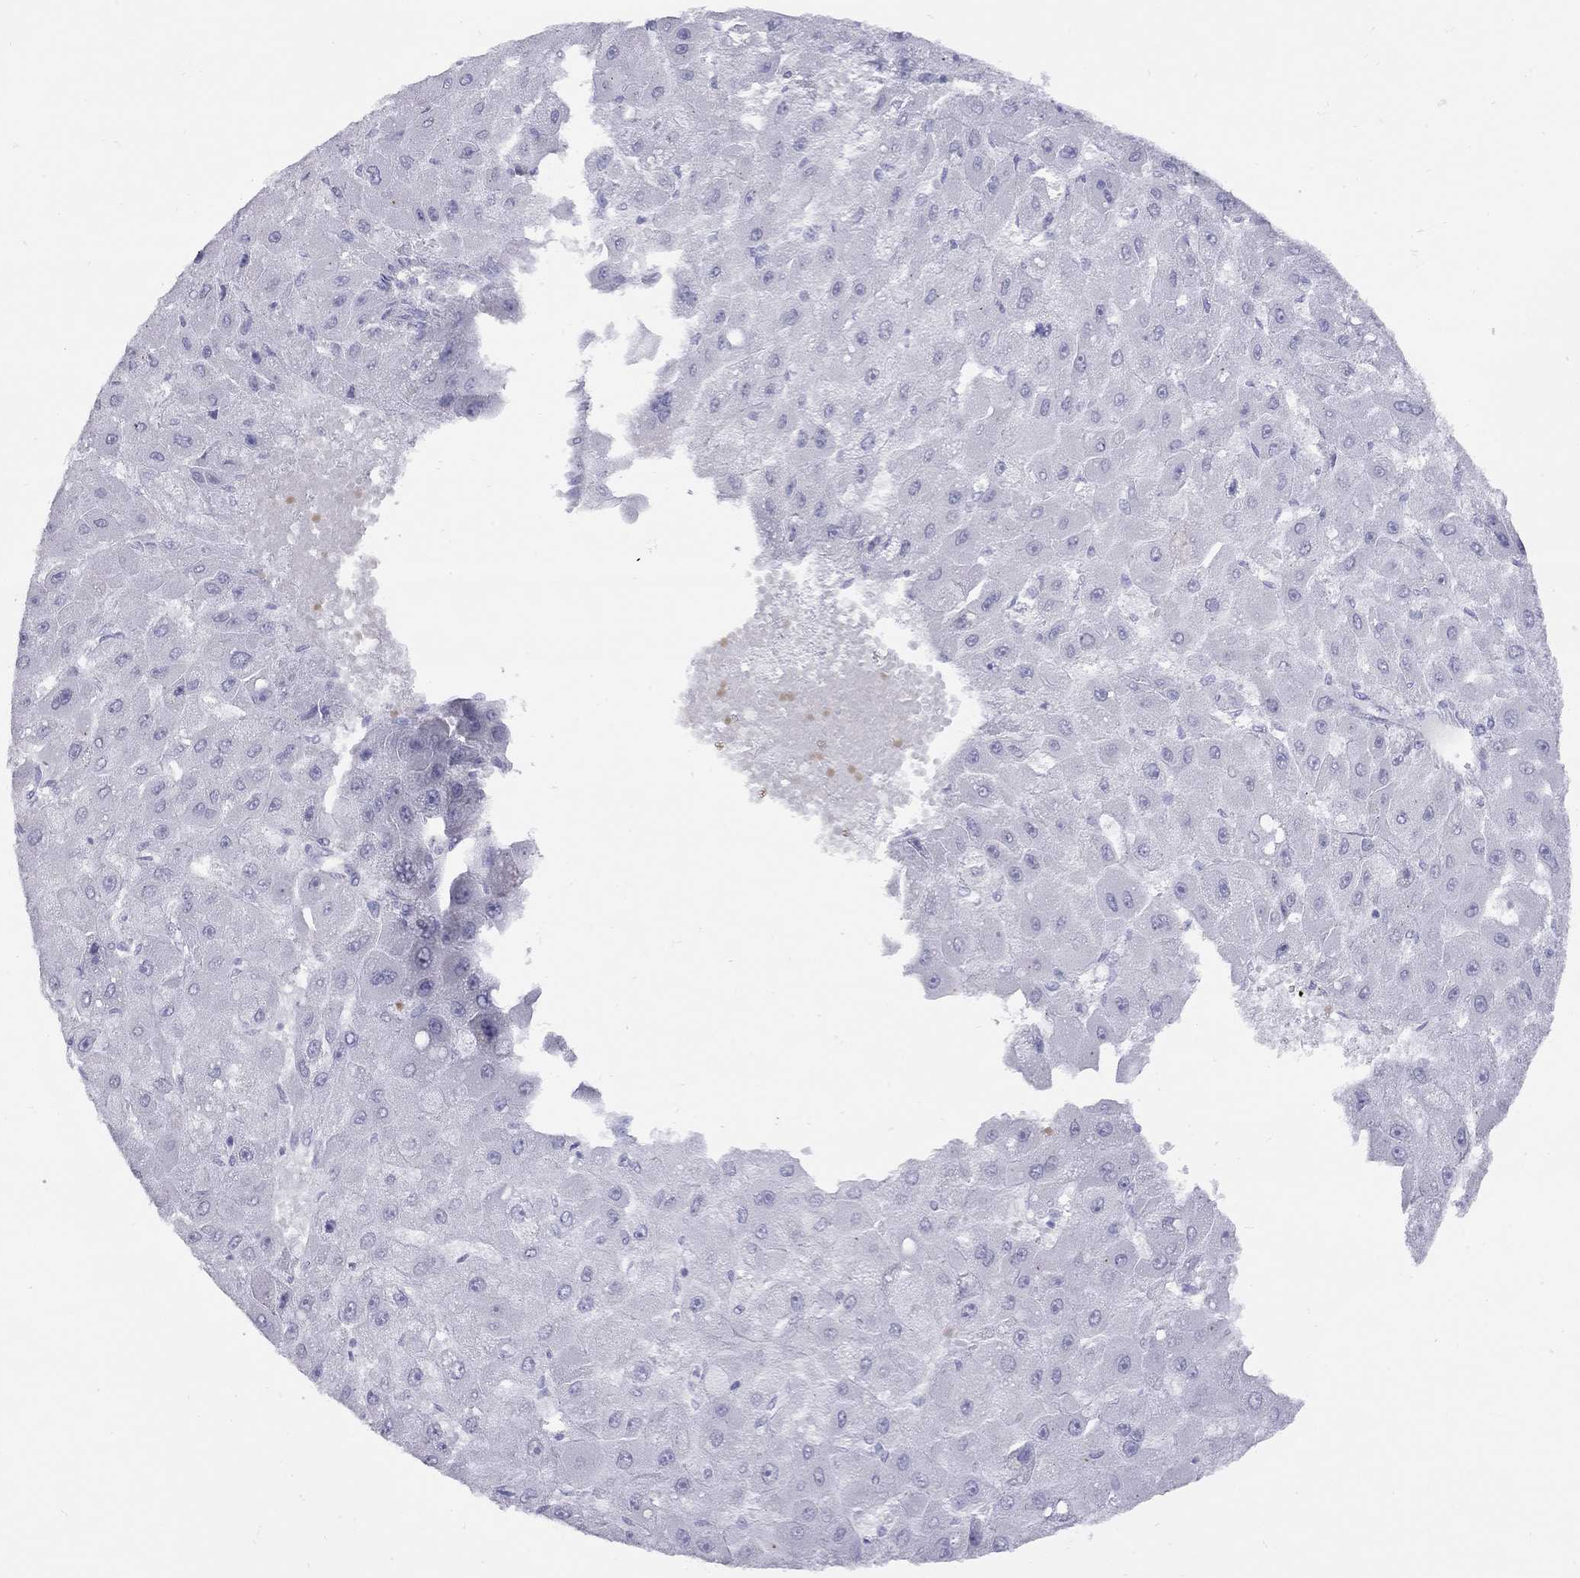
{"staining": {"intensity": "negative", "quantity": "none", "location": "none"}, "tissue": "liver cancer", "cell_type": "Tumor cells", "image_type": "cancer", "snomed": [{"axis": "morphology", "description": "Carcinoma, Hepatocellular, NOS"}, {"axis": "topography", "description": "Liver"}], "caption": "This is an immunohistochemistry (IHC) photomicrograph of human liver cancer (hepatocellular carcinoma). There is no expression in tumor cells.", "gene": "GRIA2", "patient": {"sex": "female", "age": 25}}